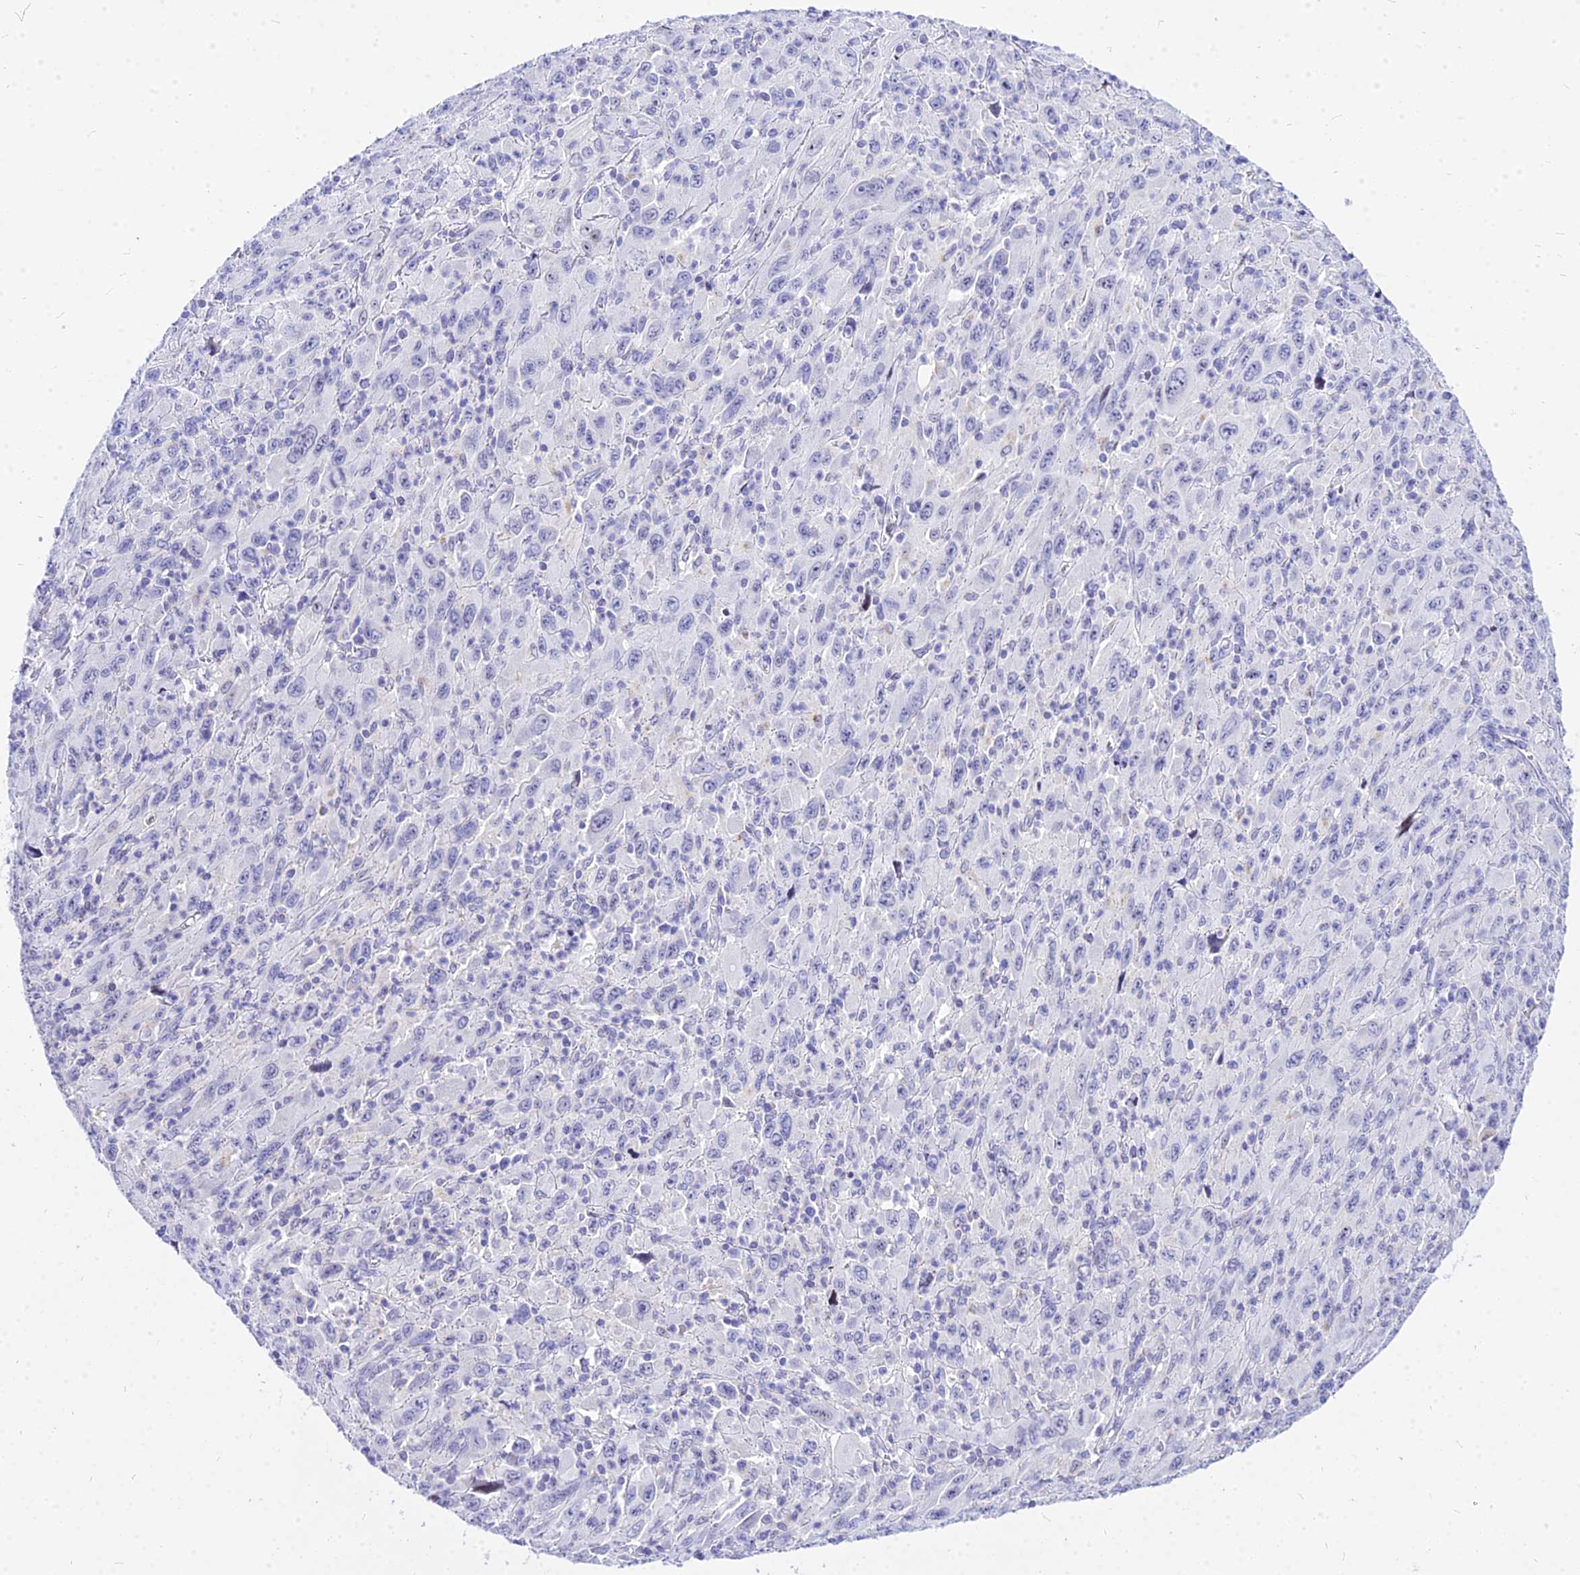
{"staining": {"intensity": "negative", "quantity": "none", "location": "none"}, "tissue": "melanoma", "cell_type": "Tumor cells", "image_type": "cancer", "snomed": [{"axis": "morphology", "description": "Malignant melanoma, Metastatic site"}, {"axis": "topography", "description": "Skin"}], "caption": "Immunohistochemistry (IHC) of melanoma displays no staining in tumor cells. (Immunohistochemistry, brightfield microscopy, high magnification).", "gene": "CARD18", "patient": {"sex": "female", "age": 56}}